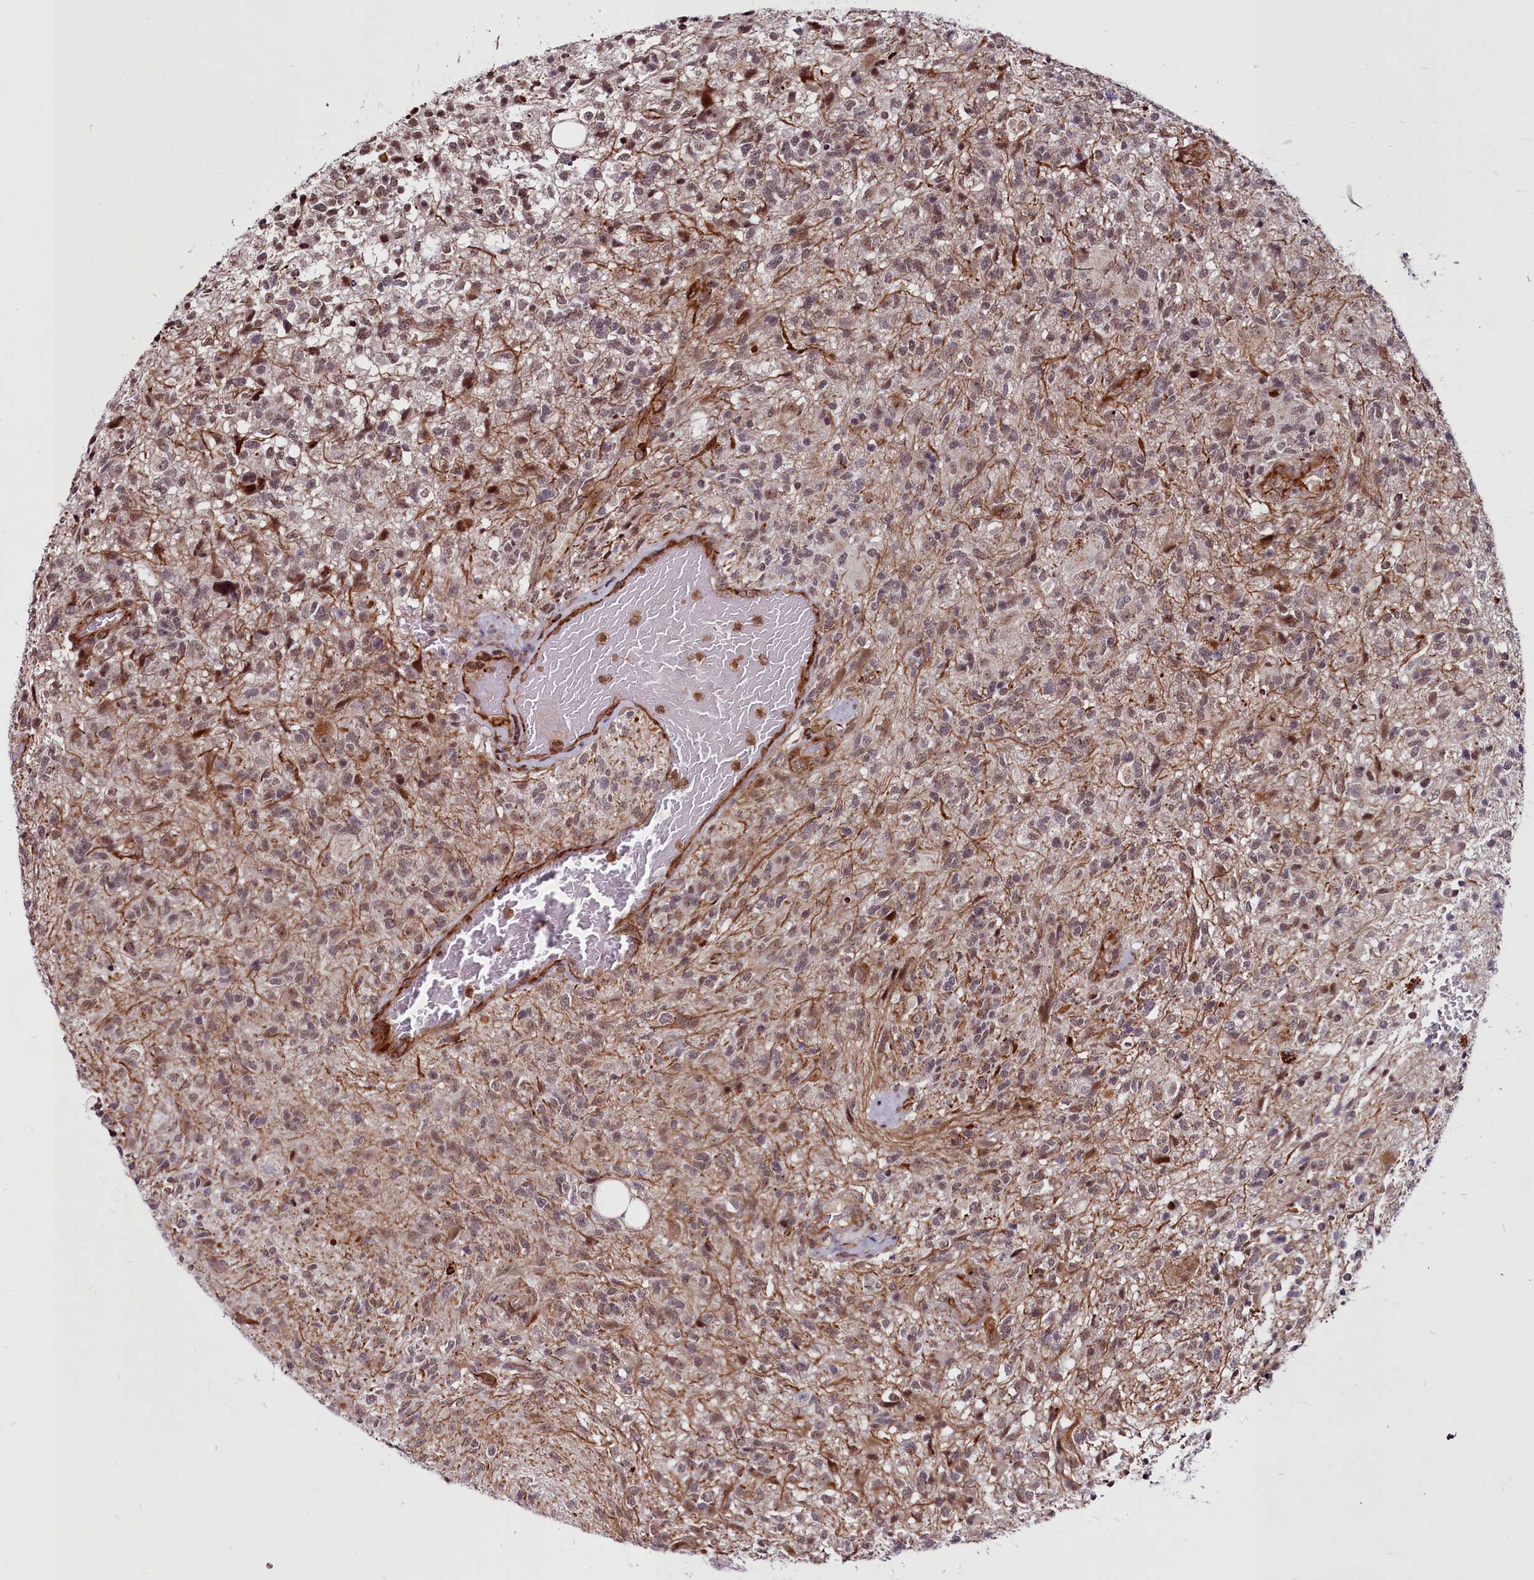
{"staining": {"intensity": "moderate", "quantity": "<25%", "location": "nuclear"}, "tissue": "glioma", "cell_type": "Tumor cells", "image_type": "cancer", "snomed": [{"axis": "morphology", "description": "Glioma, malignant, High grade"}, {"axis": "topography", "description": "Brain"}], "caption": "Immunohistochemistry (IHC) photomicrograph of neoplastic tissue: human glioma stained using immunohistochemistry reveals low levels of moderate protein expression localized specifically in the nuclear of tumor cells, appearing as a nuclear brown color.", "gene": "CLK3", "patient": {"sex": "male", "age": 56}}